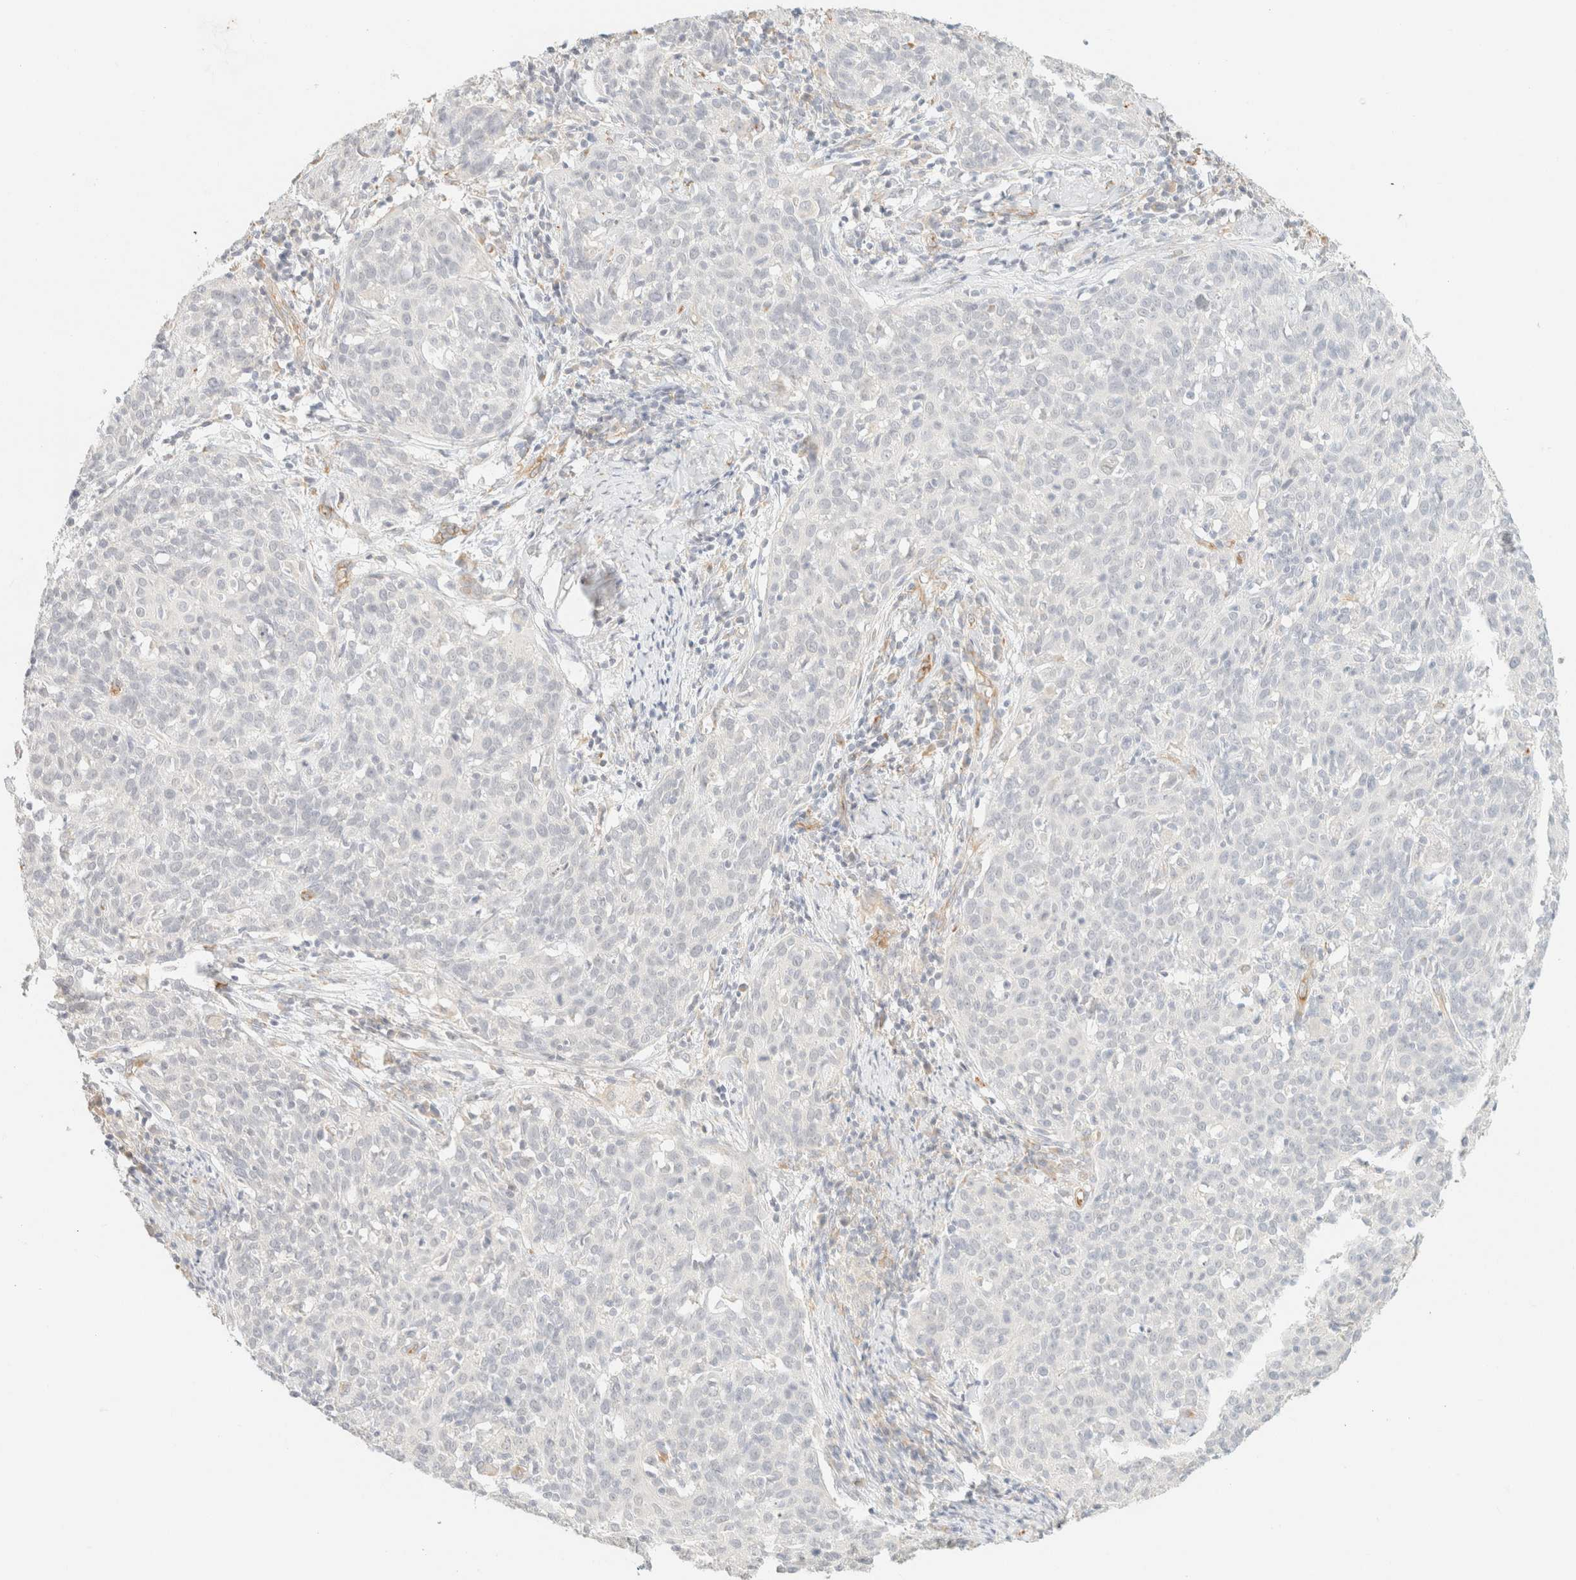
{"staining": {"intensity": "negative", "quantity": "none", "location": "none"}, "tissue": "cervical cancer", "cell_type": "Tumor cells", "image_type": "cancer", "snomed": [{"axis": "morphology", "description": "Squamous cell carcinoma, NOS"}, {"axis": "topography", "description": "Cervix"}], "caption": "Image shows no significant protein staining in tumor cells of cervical squamous cell carcinoma. (IHC, brightfield microscopy, high magnification).", "gene": "SPARCL1", "patient": {"sex": "female", "age": 38}}